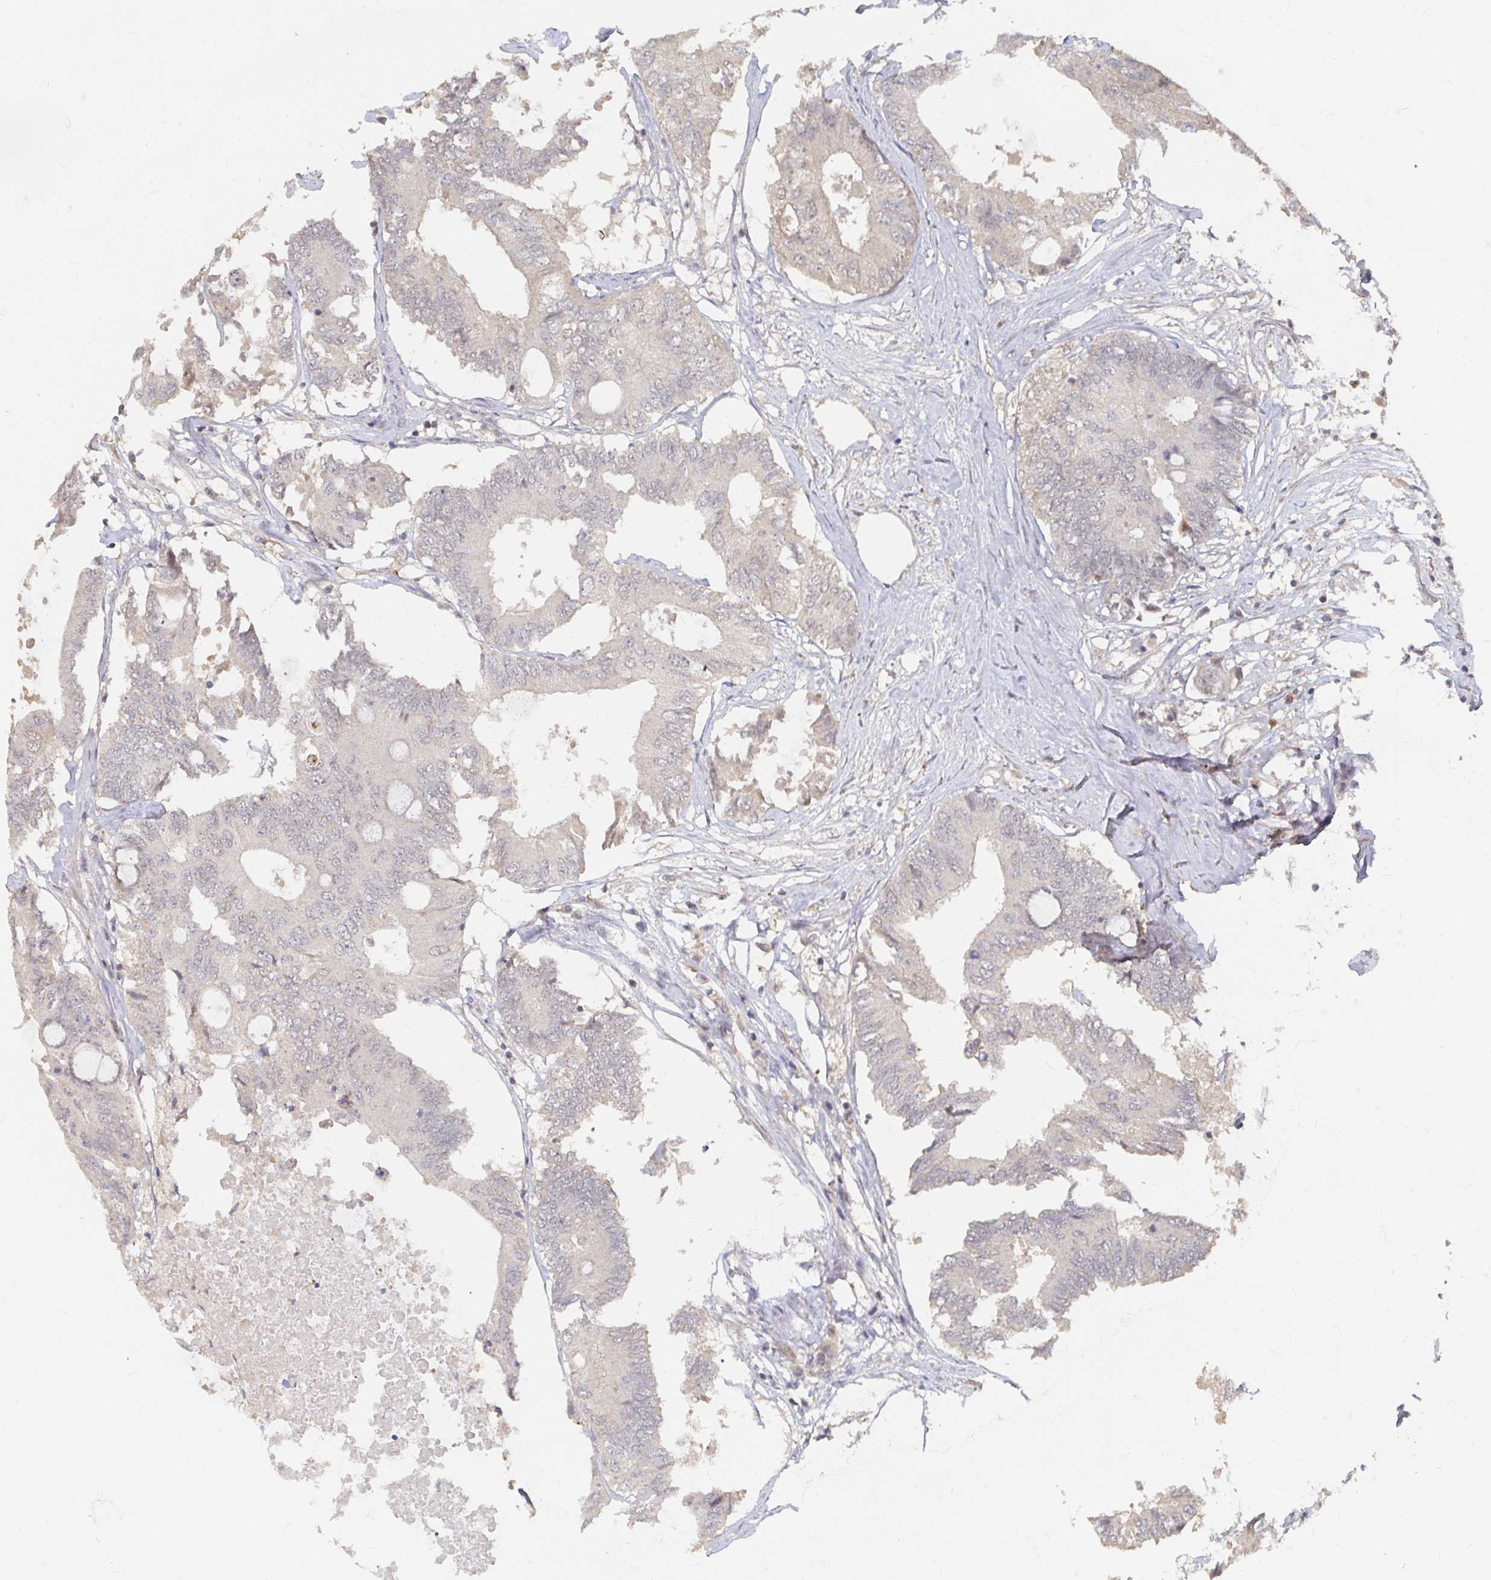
{"staining": {"intensity": "negative", "quantity": "none", "location": "none"}, "tissue": "colorectal cancer", "cell_type": "Tumor cells", "image_type": "cancer", "snomed": [{"axis": "morphology", "description": "Adenocarcinoma, NOS"}, {"axis": "topography", "description": "Colon"}], "caption": "A micrograph of human colorectal cancer is negative for staining in tumor cells.", "gene": "LRP5", "patient": {"sex": "male", "age": 71}}